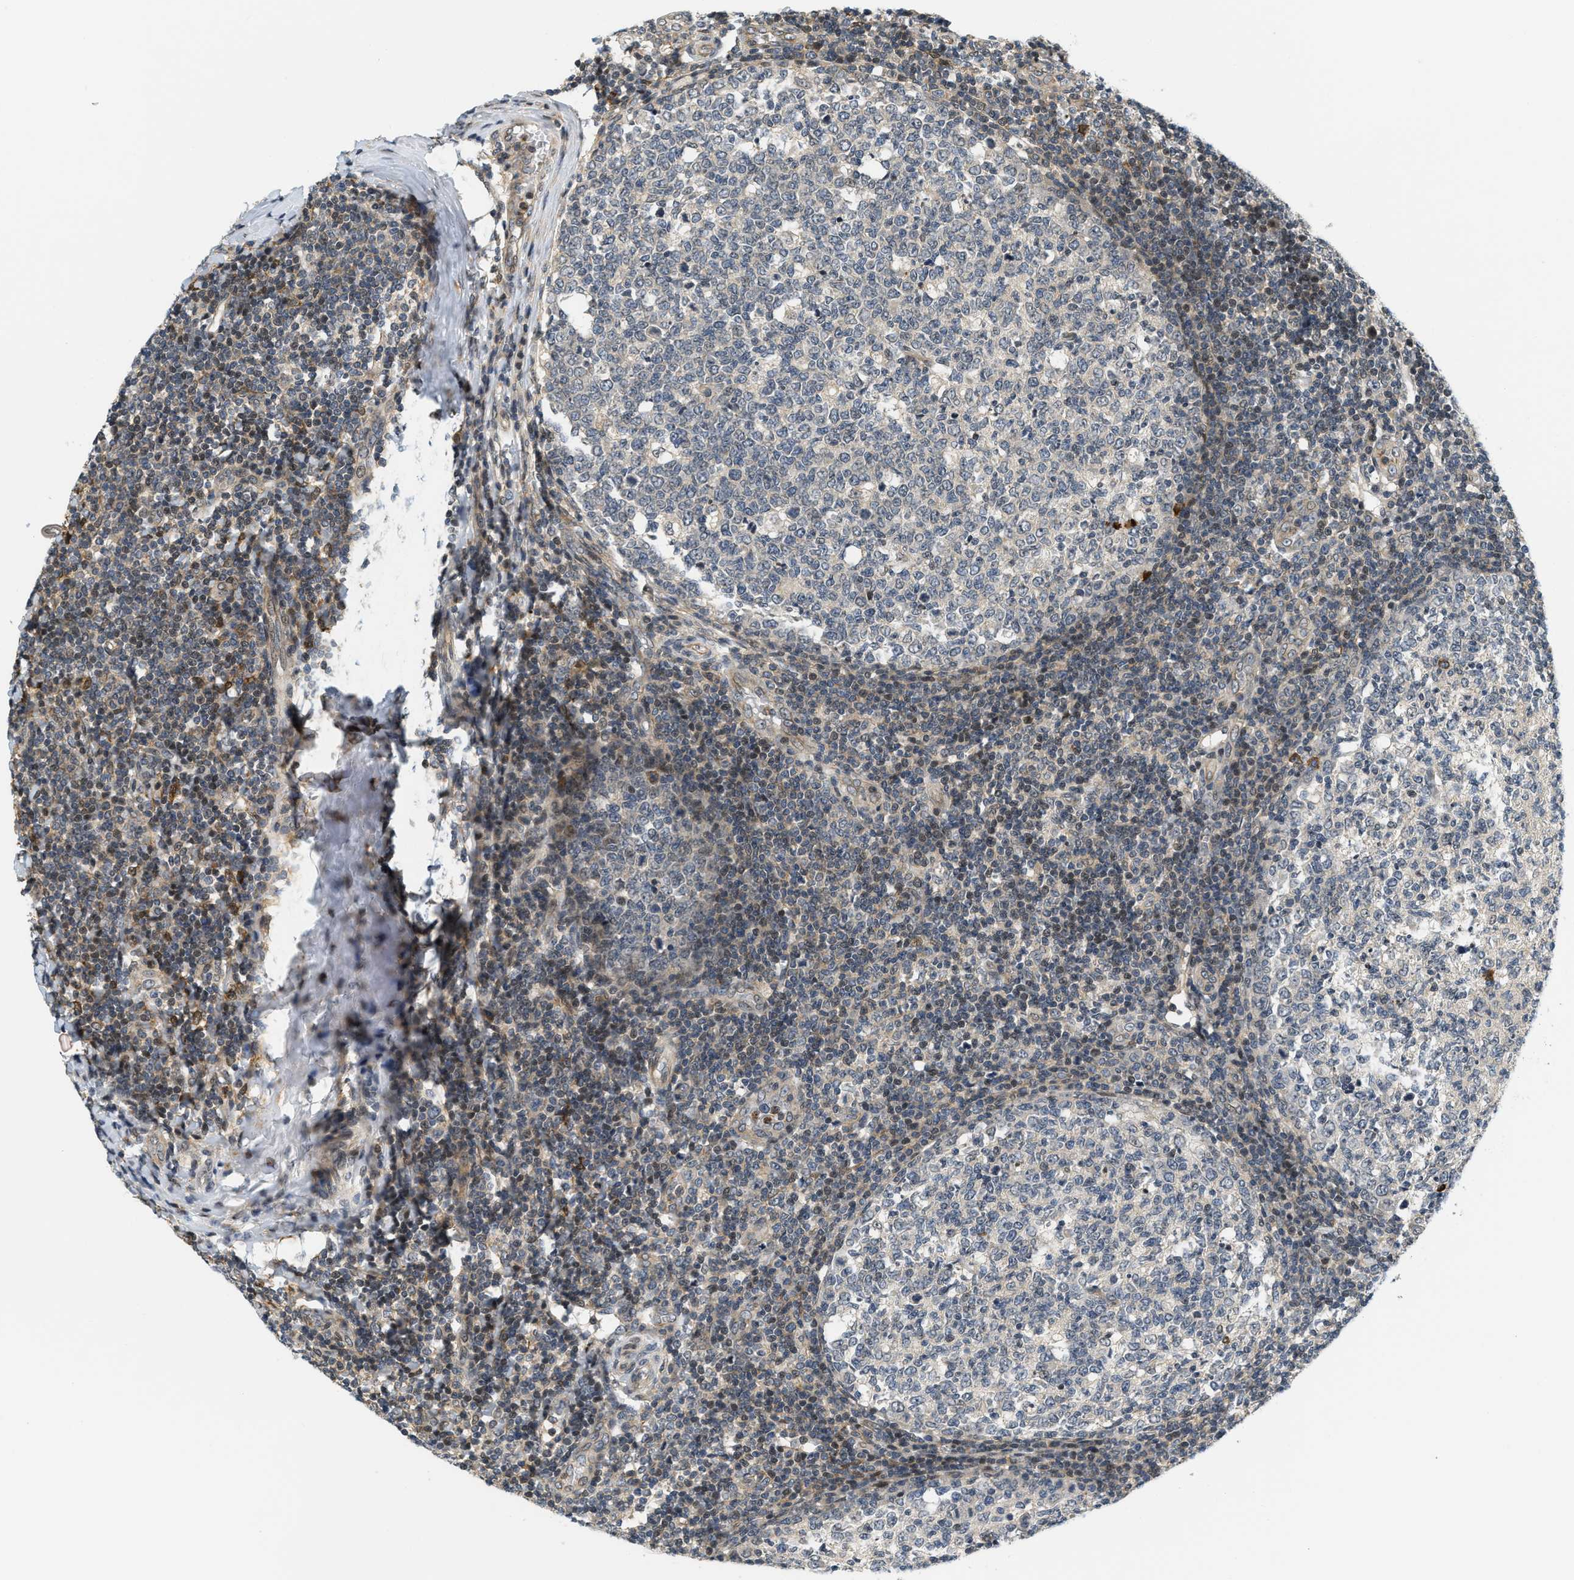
{"staining": {"intensity": "negative", "quantity": "none", "location": "none"}, "tissue": "tonsil", "cell_type": "Germinal center cells", "image_type": "normal", "snomed": [{"axis": "morphology", "description": "Normal tissue, NOS"}, {"axis": "topography", "description": "Tonsil"}], "caption": "The histopathology image displays no staining of germinal center cells in benign tonsil.", "gene": "KMT2A", "patient": {"sex": "female", "age": 19}}